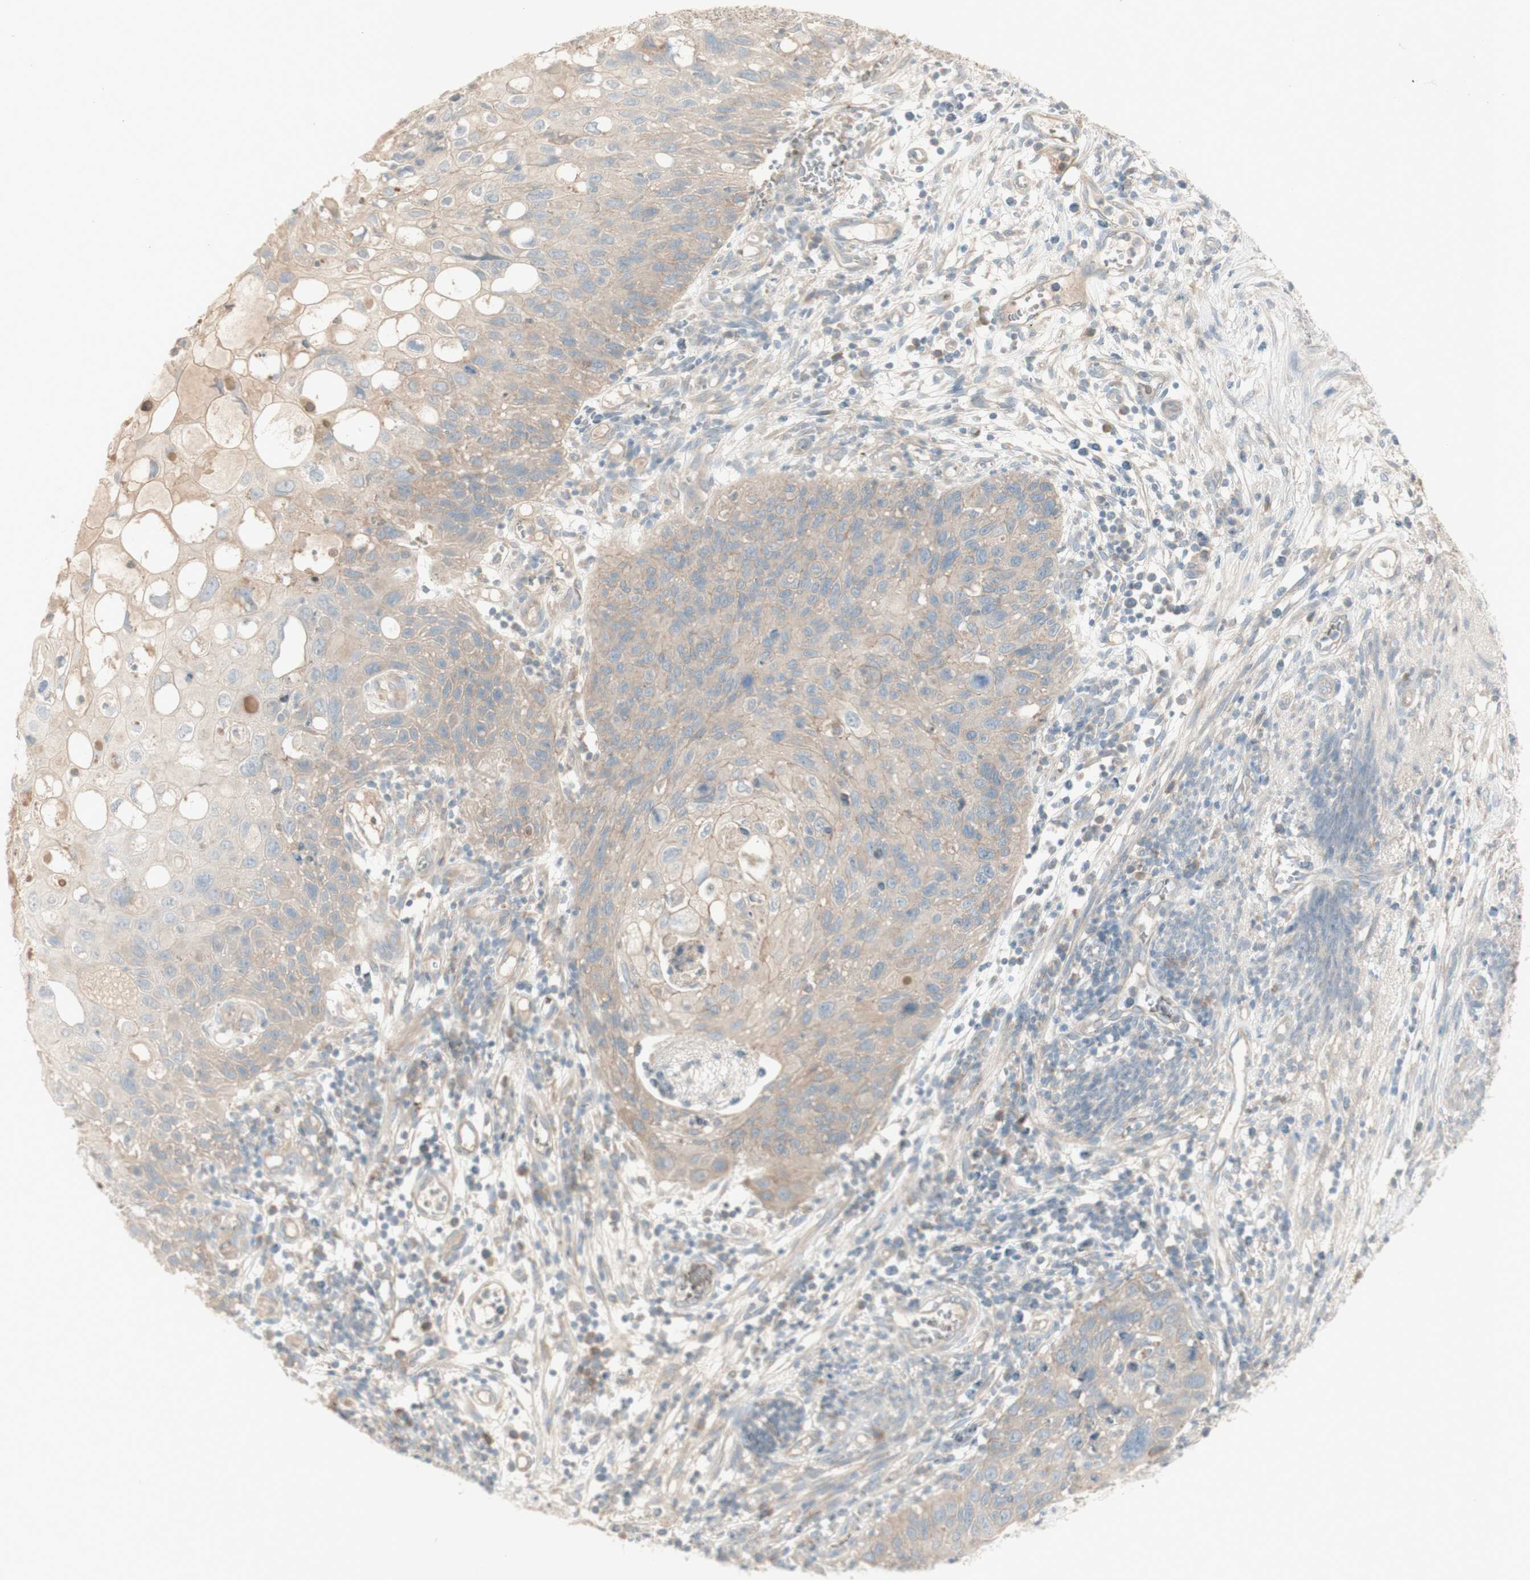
{"staining": {"intensity": "weak", "quantity": ">75%", "location": "cytoplasmic/membranous"}, "tissue": "cervical cancer", "cell_type": "Tumor cells", "image_type": "cancer", "snomed": [{"axis": "morphology", "description": "Squamous cell carcinoma, NOS"}, {"axis": "topography", "description": "Cervix"}], "caption": "The histopathology image reveals immunohistochemical staining of squamous cell carcinoma (cervical). There is weak cytoplasmic/membranous staining is identified in approximately >75% of tumor cells.", "gene": "PTGER4", "patient": {"sex": "female", "age": 70}}